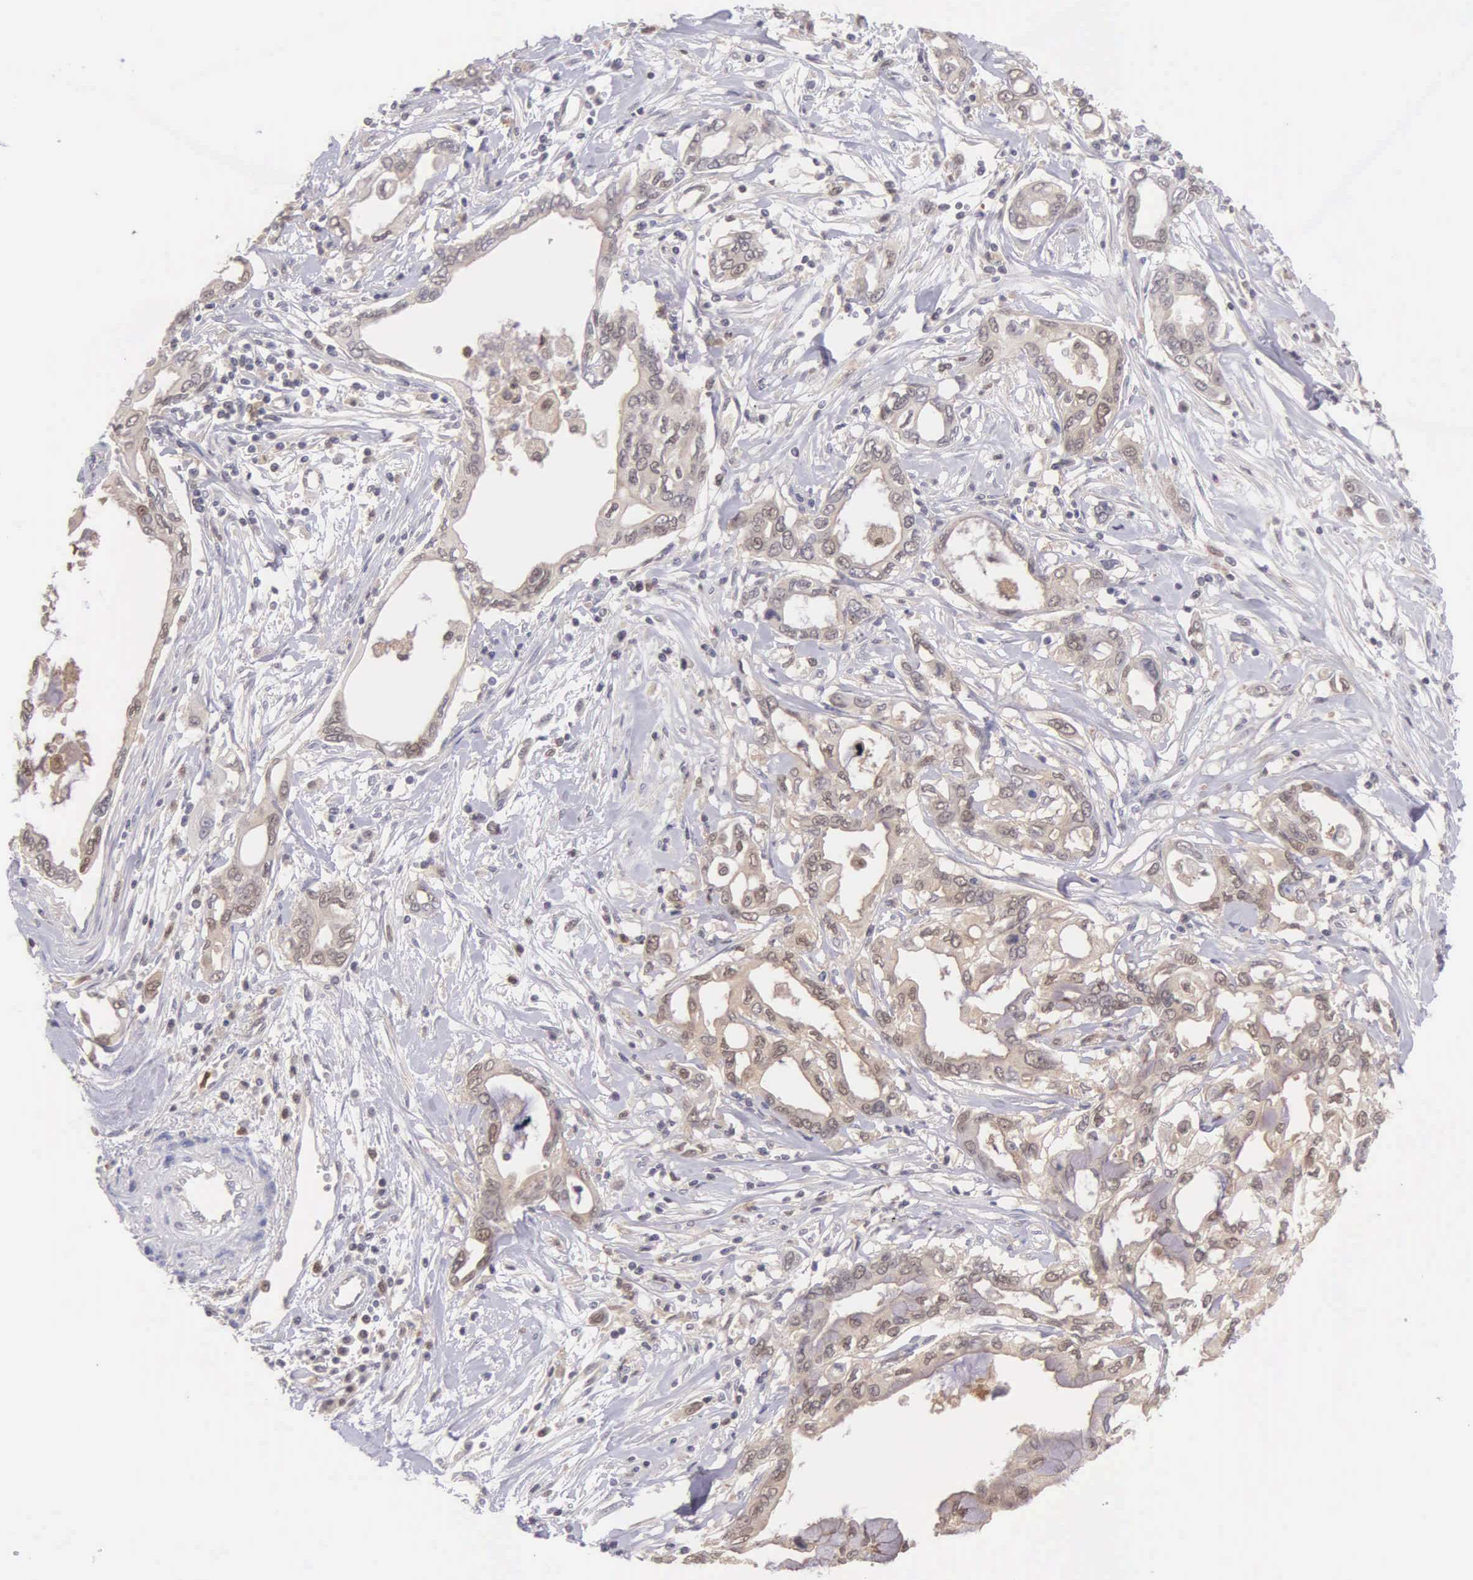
{"staining": {"intensity": "weak", "quantity": "25%-75%", "location": "cytoplasmic/membranous"}, "tissue": "pancreatic cancer", "cell_type": "Tumor cells", "image_type": "cancer", "snomed": [{"axis": "morphology", "description": "Adenocarcinoma, NOS"}, {"axis": "topography", "description": "Pancreas"}], "caption": "An image of pancreatic cancer (adenocarcinoma) stained for a protein exhibits weak cytoplasmic/membranous brown staining in tumor cells.", "gene": "BID", "patient": {"sex": "female", "age": 57}}